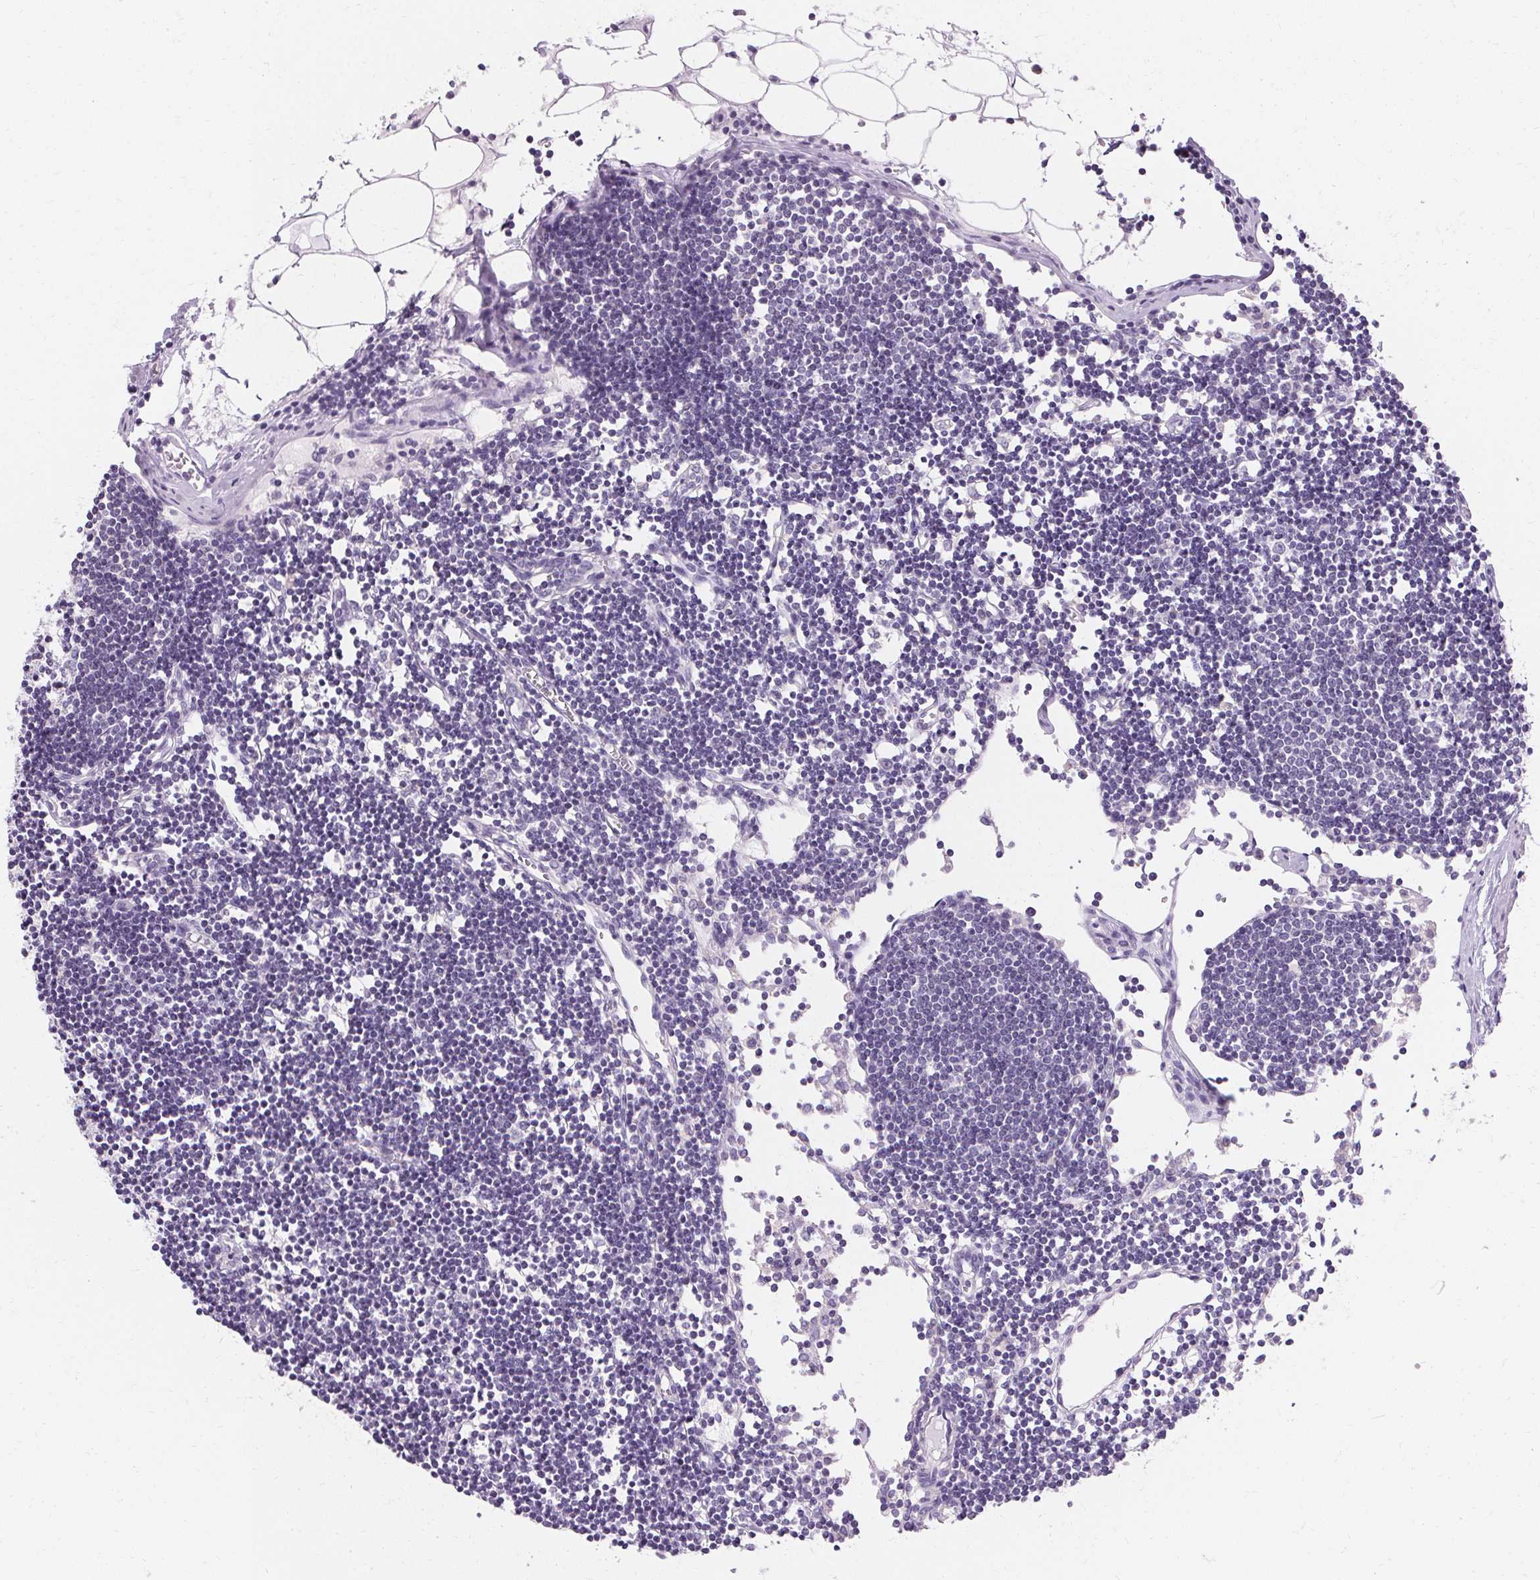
{"staining": {"intensity": "negative", "quantity": "none", "location": "none"}, "tissue": "lymph node", "cell_type": "Non-germinal center cells", "image_type": "normal", "snomed": [{"axis": "morphology", "description": "Normal tissue, NOS"}, {"axis": "topography", "description": "Lymph node"}], "caption": "DAB immunohistochemical staining of normal lymph node reveals no significant staining in non-germinal center cells.", "gene": "ASGR2", "patient": {"sex": "female", "age": 65}}